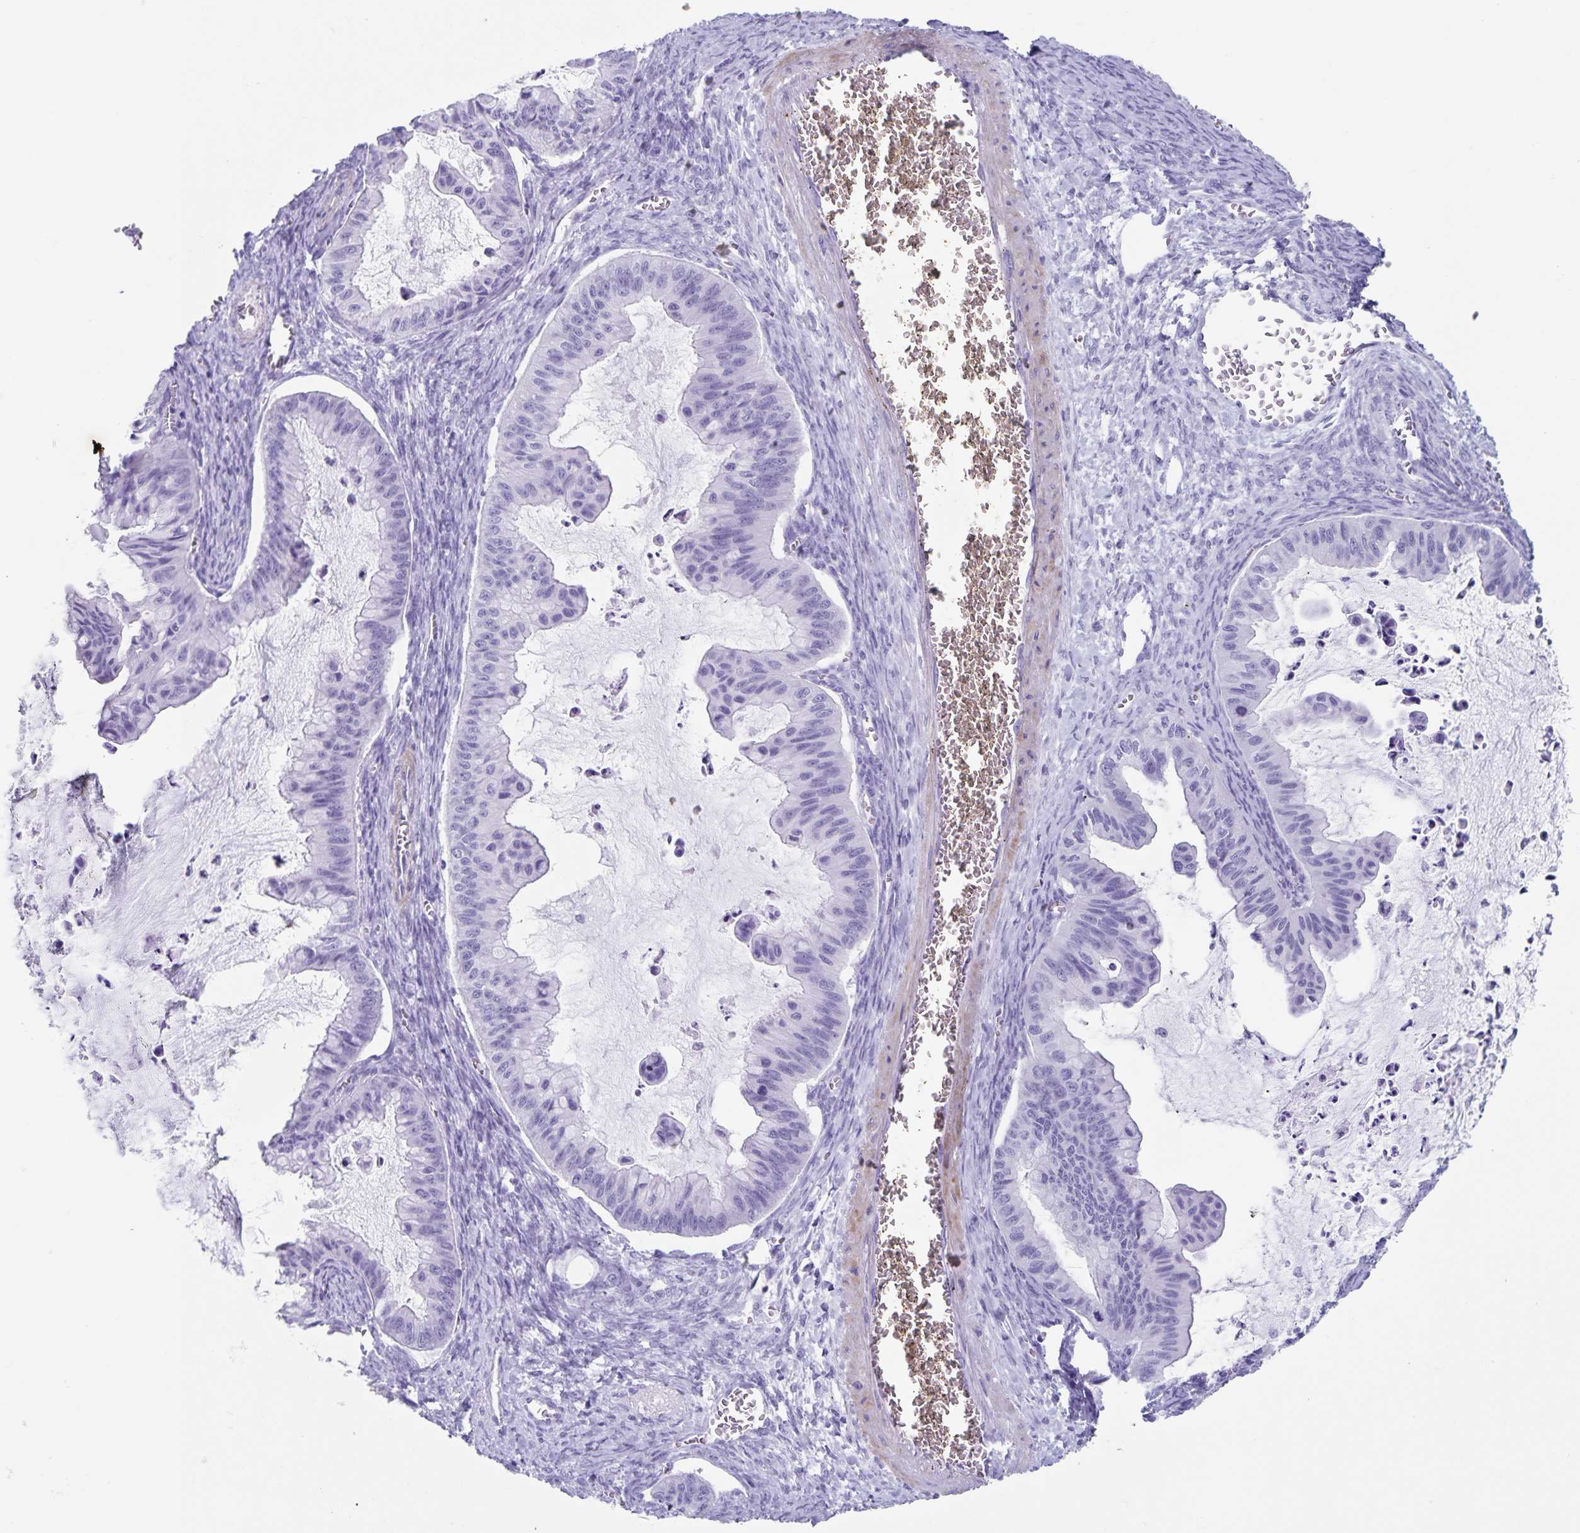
{"staining": {"intensity": "negative", "quantity": "none", "location": "none"}, "tissue": "ovarian cancer", "cell_type": "Tumor cells", "image_type": "cancer", "snomed": [{"axis": "morphology", "description": "Cystadenocarcinoma, mucinous, NOS"}, {"axis": "topography", "description": "Ovary"}], "caption": "Immunohistochemical staining of human ovarian cancer demonstrates no significant positivity in tumor cells.", "gene": "C11orf42", "patient": {"sex": "female", "age": 72}}